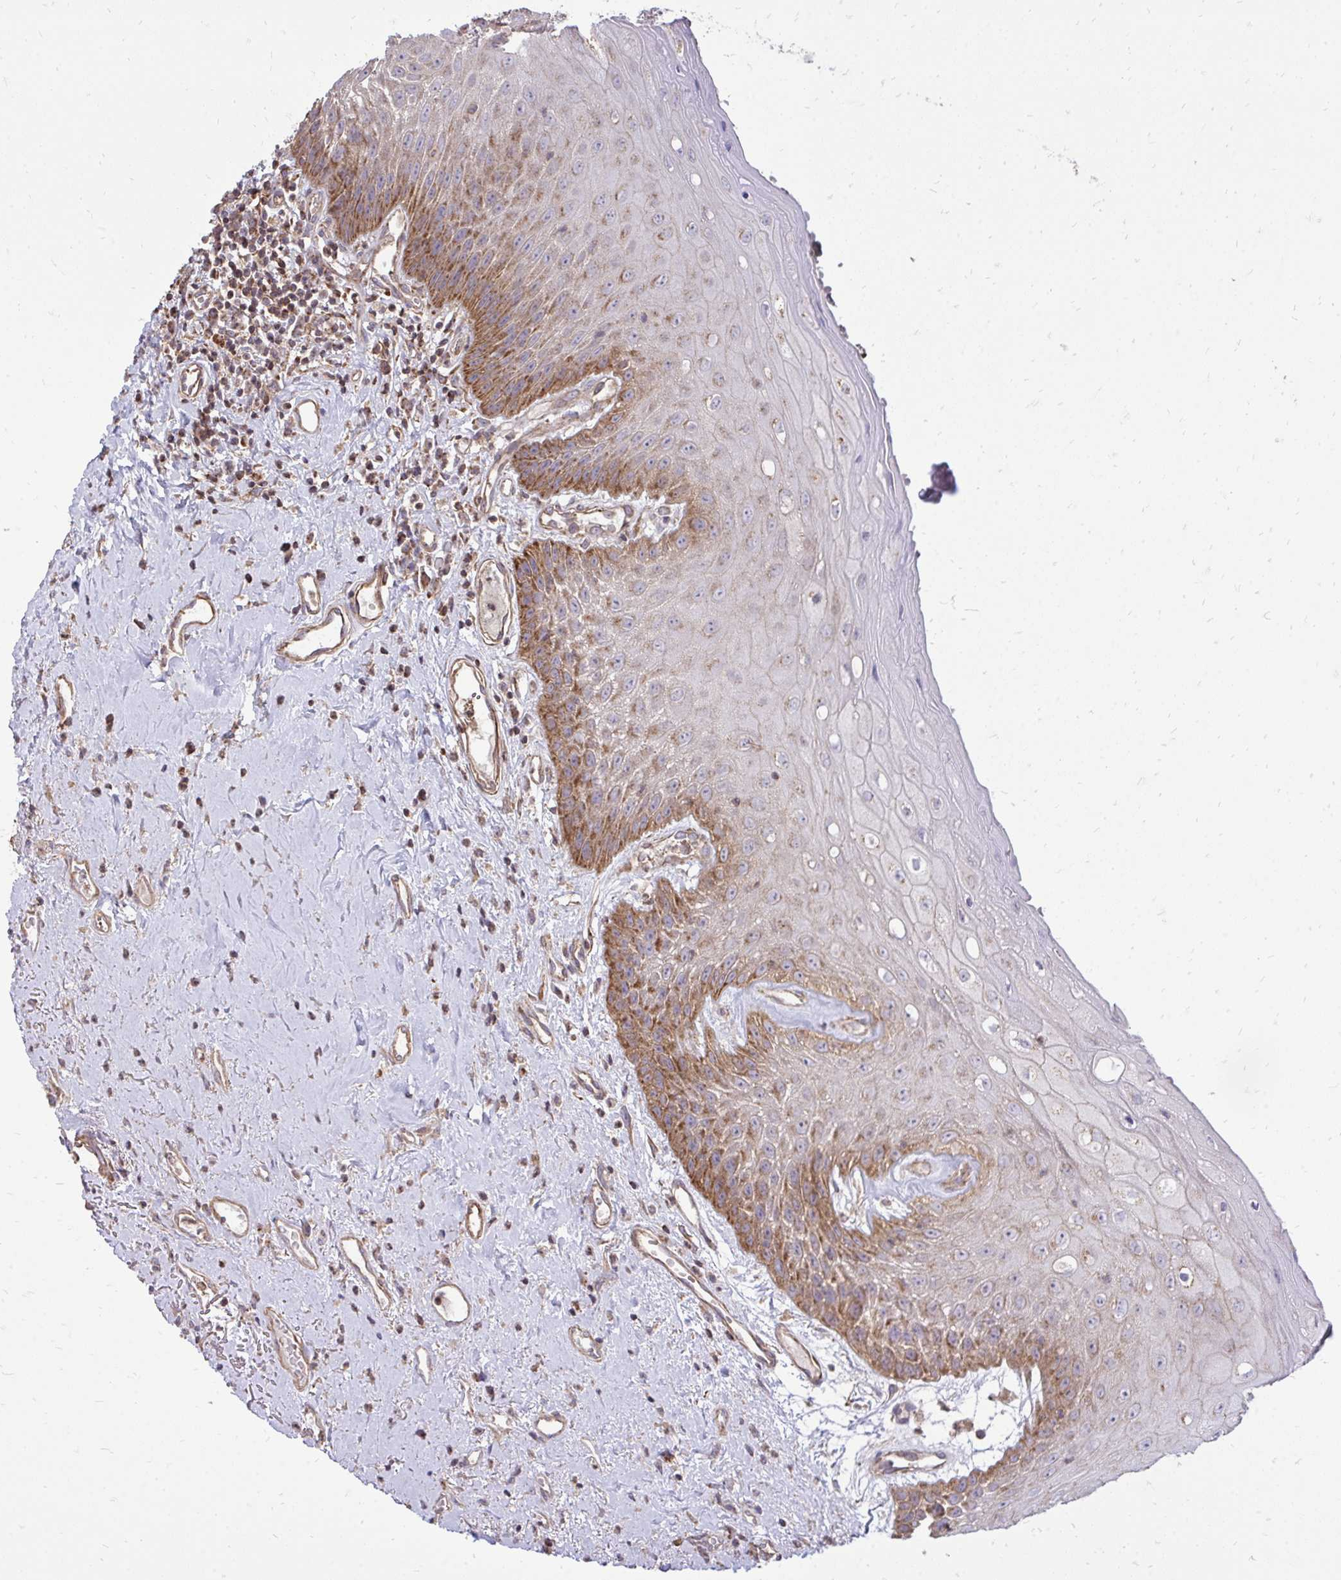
{"staining": {"intensity": "moderate", "quantity": "25%-75%", "location": "cytoplasmic/membranous"}, "tissue": "oral mucosa", "cell_type": "Squamous epithelial cells", "image_type": "normal", "snomed": [{"axis": "morphology", "description": "Normal tissue, NOS"}, {"axis": "morphology", "description": "Squamous cell carcinoma, NOS"}, {"axis": "topography", "description": "Oral tissue"}, {"axis": "topography", "description": "Peripheral nerve tissue"}, {"axis": "topography", "description": "Head-Neck"}], "caption": "IHC histopathology image of unremarkable oral mucosa: human oral mucosa stained using immunohistochemistry (IHC) exhibits medium levels of moderate protein expression localized specifically in the cytoplasmic/membranous of squamous epithelial cells, appearing as a cytoplasmic/membranous brown color.", "gene": "SLC7A5", "patient": {"sex": "female", "age": 59}}